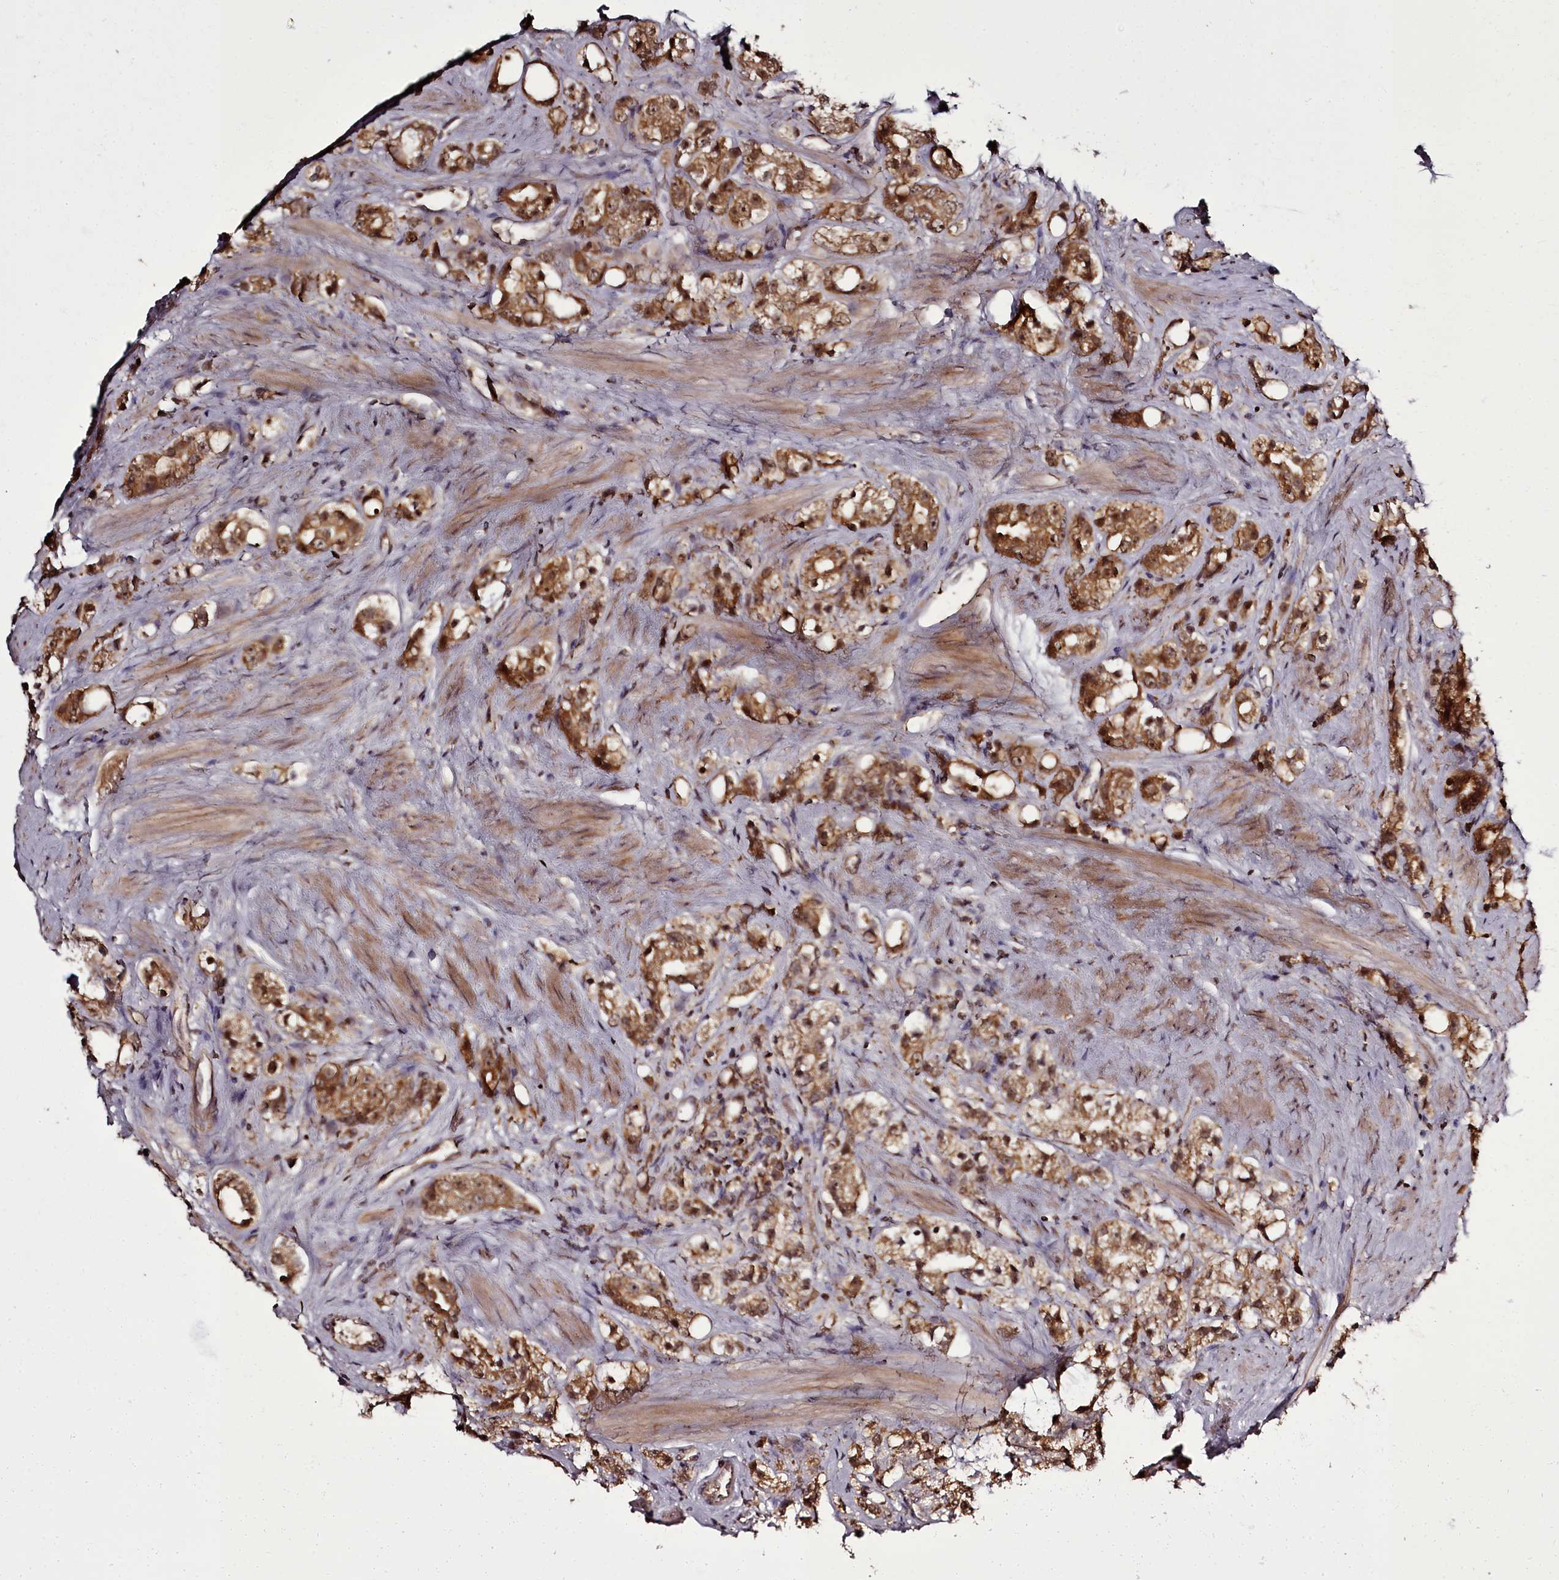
{"staining": {"intensity": "moderate", "quantity": ">75%", "location": "cytoplasmic/membranous"}, "tissue": "prostate cancer", "cell_type": "Tumor cells", "image_type": "cancer", "snomed": [{"axis": "morphology", "description": "Adenocarcinoma, NOS"}, {"axis": "topography", "description": "Prostate"}], "caption": "DAB immunohistochemical staining of human prostate cancer demonstrates moderate cytoplasmic/membranous protein expression in about >75% of tumor cells.", "gene": "PCBP2", "patient": {"sex": "male", "age": 79}}